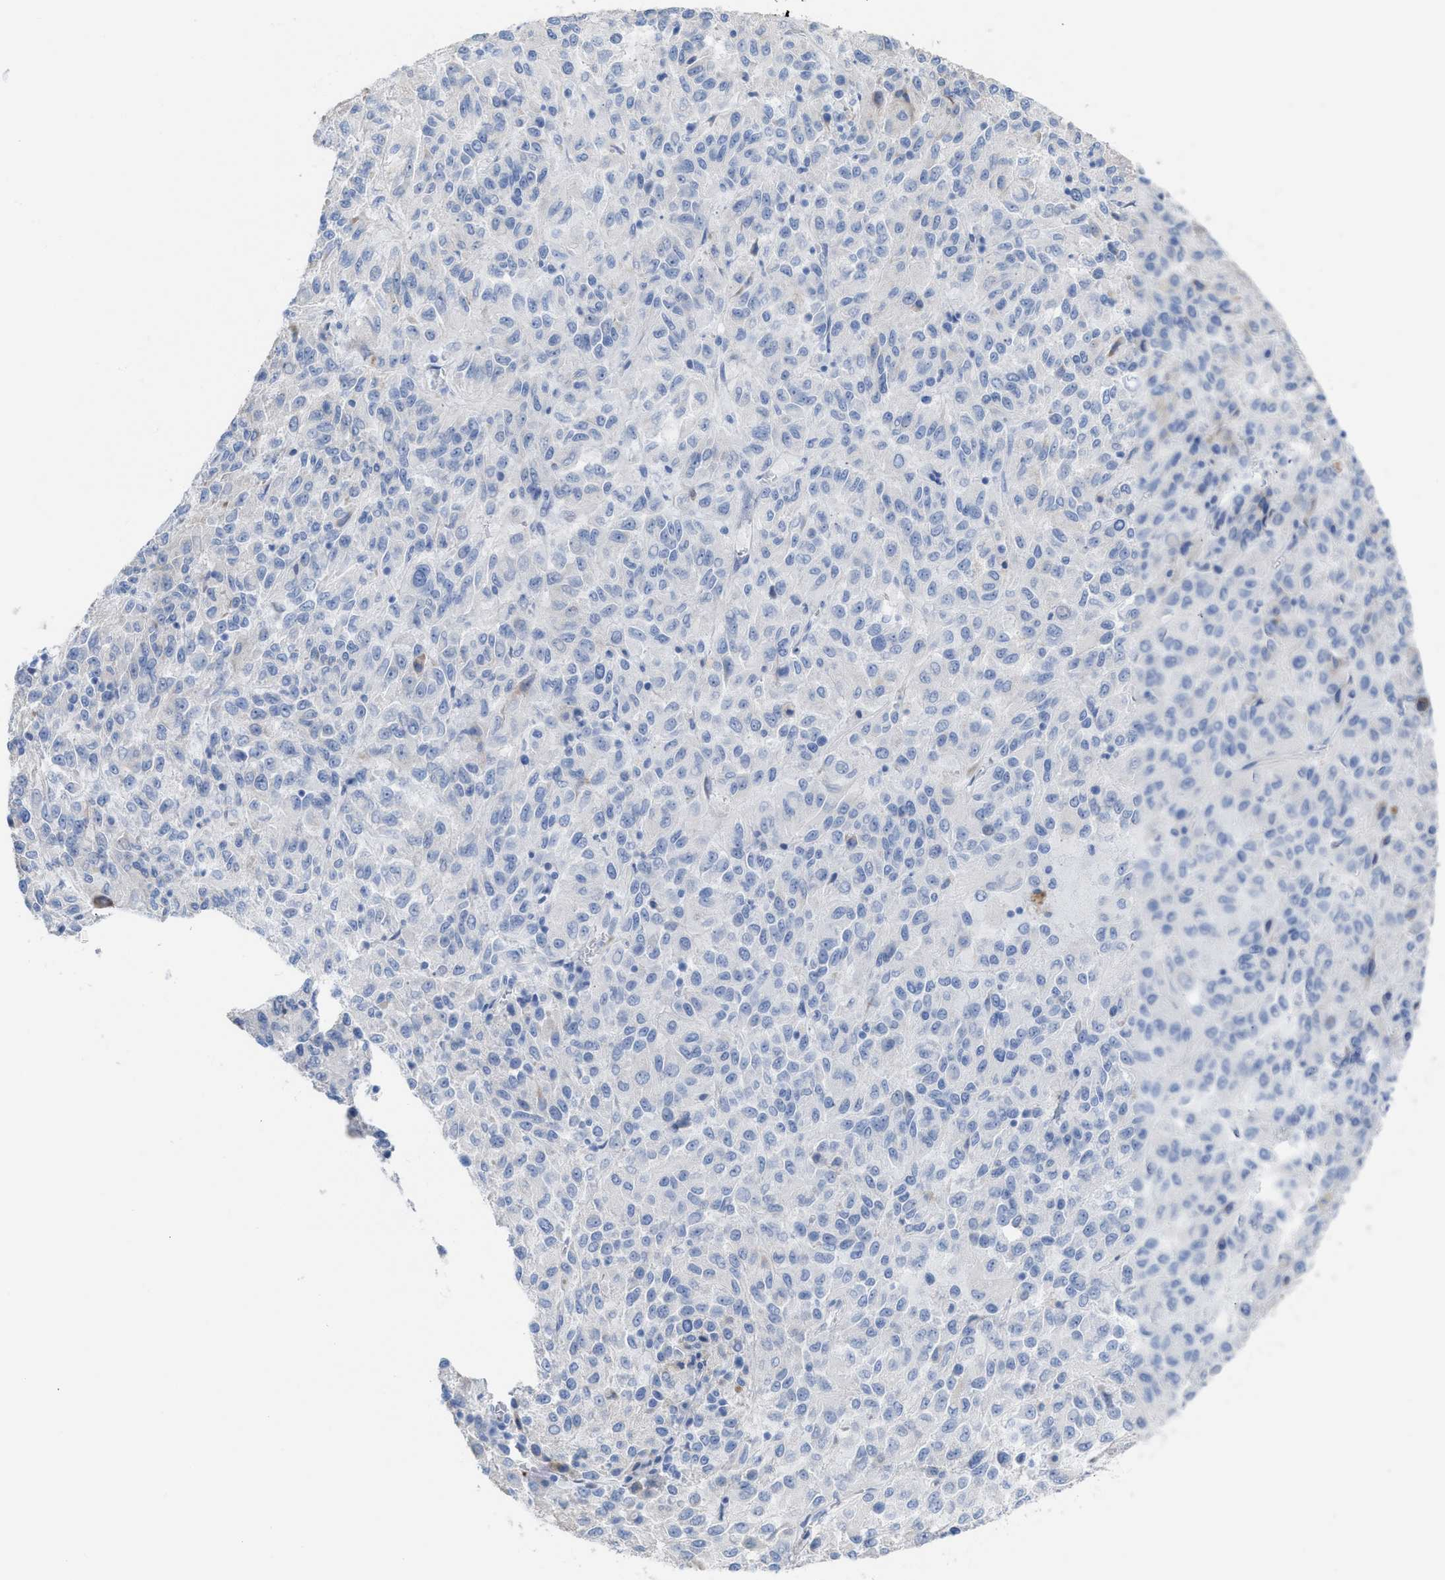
{"staining": {"intensity": "negative", "quantity": "none", "location": "none"}, "tissue": "melanoma", "cell_type": "Tumor cells", "image_type": "cancer", "snomed": [{"axis": "morphology", "description": "Malignant melanoma, Metastatic site"}, {"axis": "topography", "description": "Lung"}], "caption": "Tumor cells are negative for protein expression in human malignant melanoma (metastatic site).", "gene": "CPA1", "patient": {"sex": "male", "age": 64}}